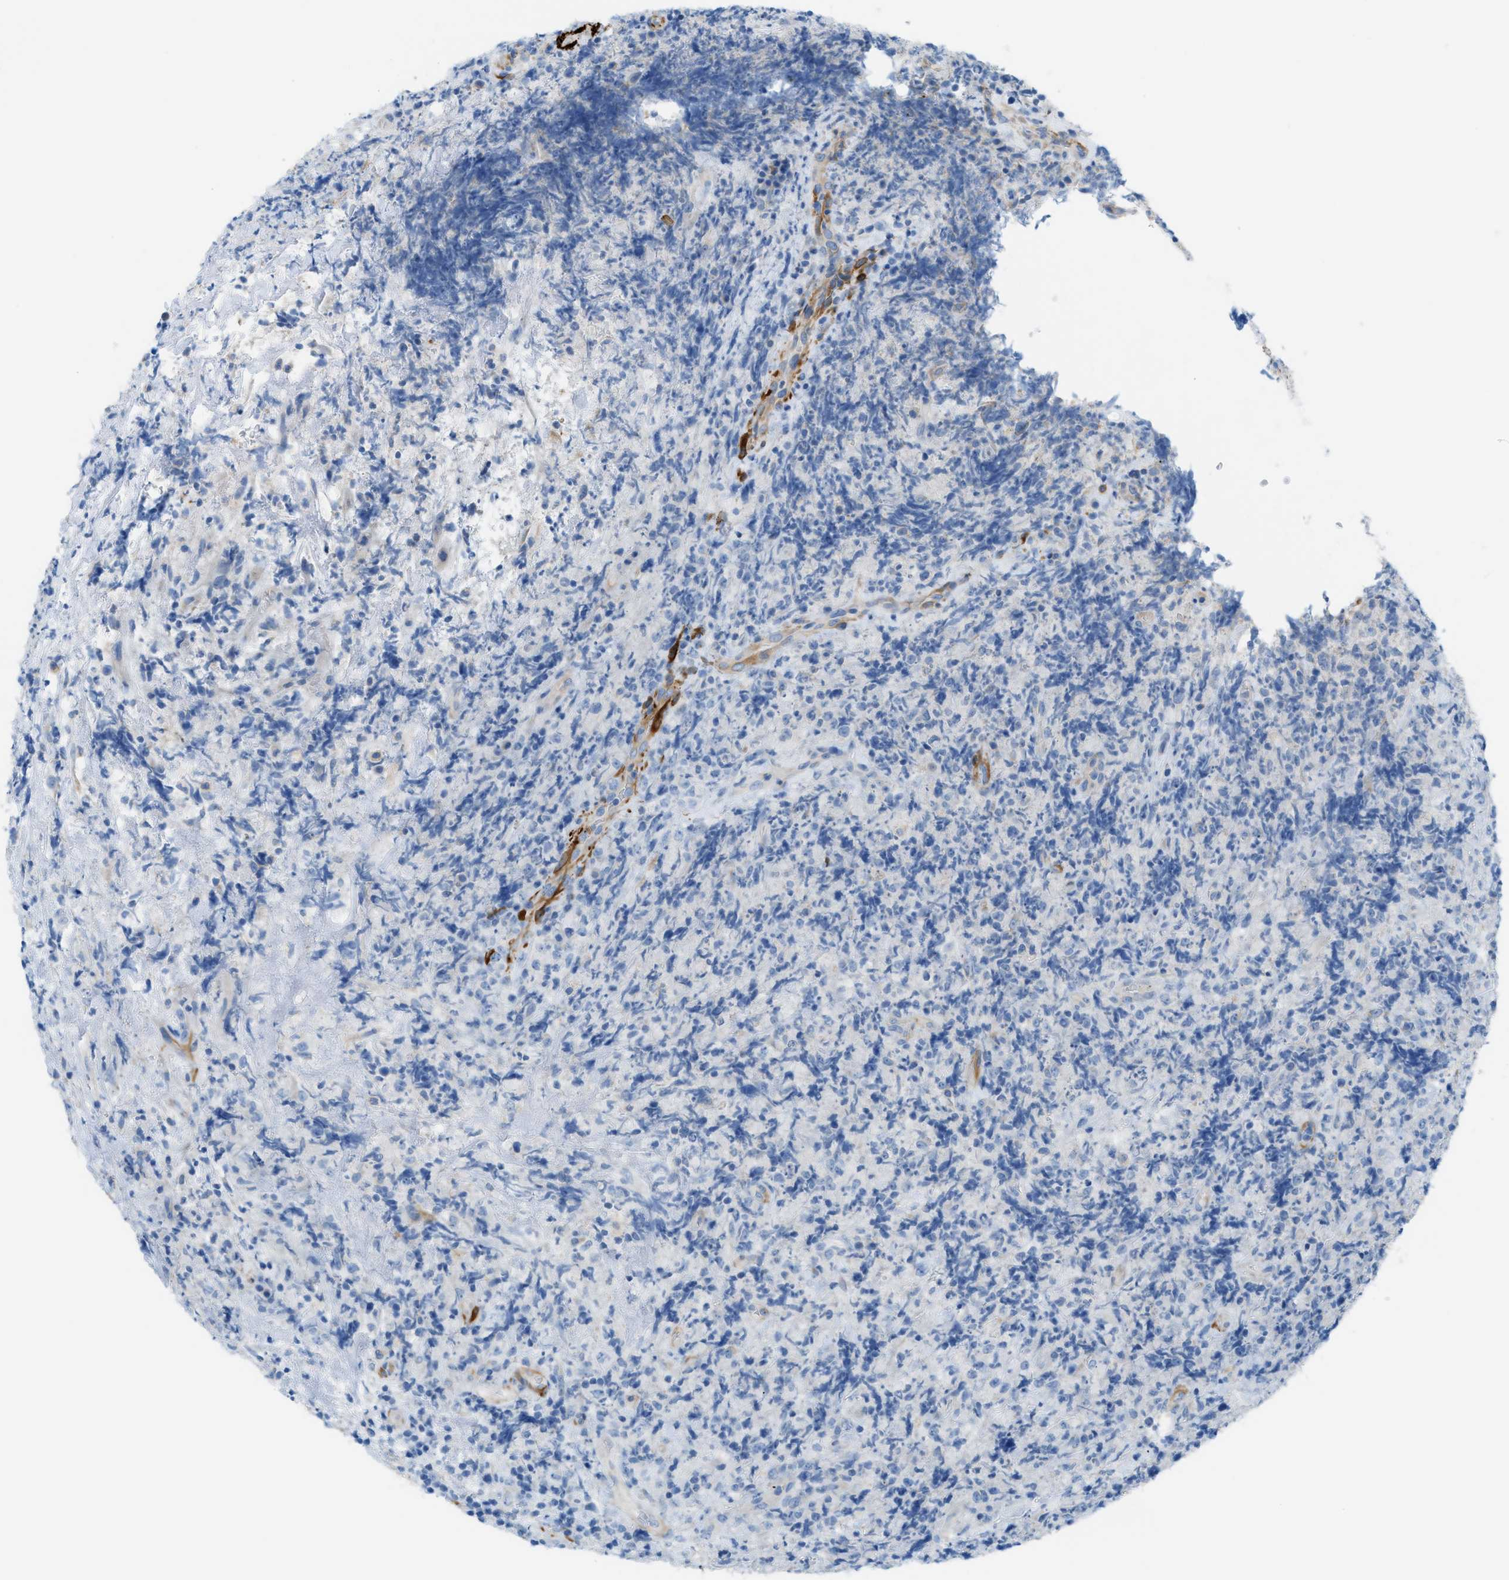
{"staining": {"intensity": "negative", "quantity": "none", "location": "none"}, "tissue": "lymphoma", "cell_type": "Tumor cells", "image_type": "cancer", "snomed": [{"axis": "morphology", "description": "Malignant lymphoma, non-Hodgkin's type, High grade"}, {"axis": "topography", "description": "Tonsil"}], "caption": "Immunohistochemistry (IHC) of human high-grade malignant lymphoma, non-Hodgkin's type displays no expression in tumor cells.", "gene": "MYH11", "patient": {"sex": "female", "age": 36}}